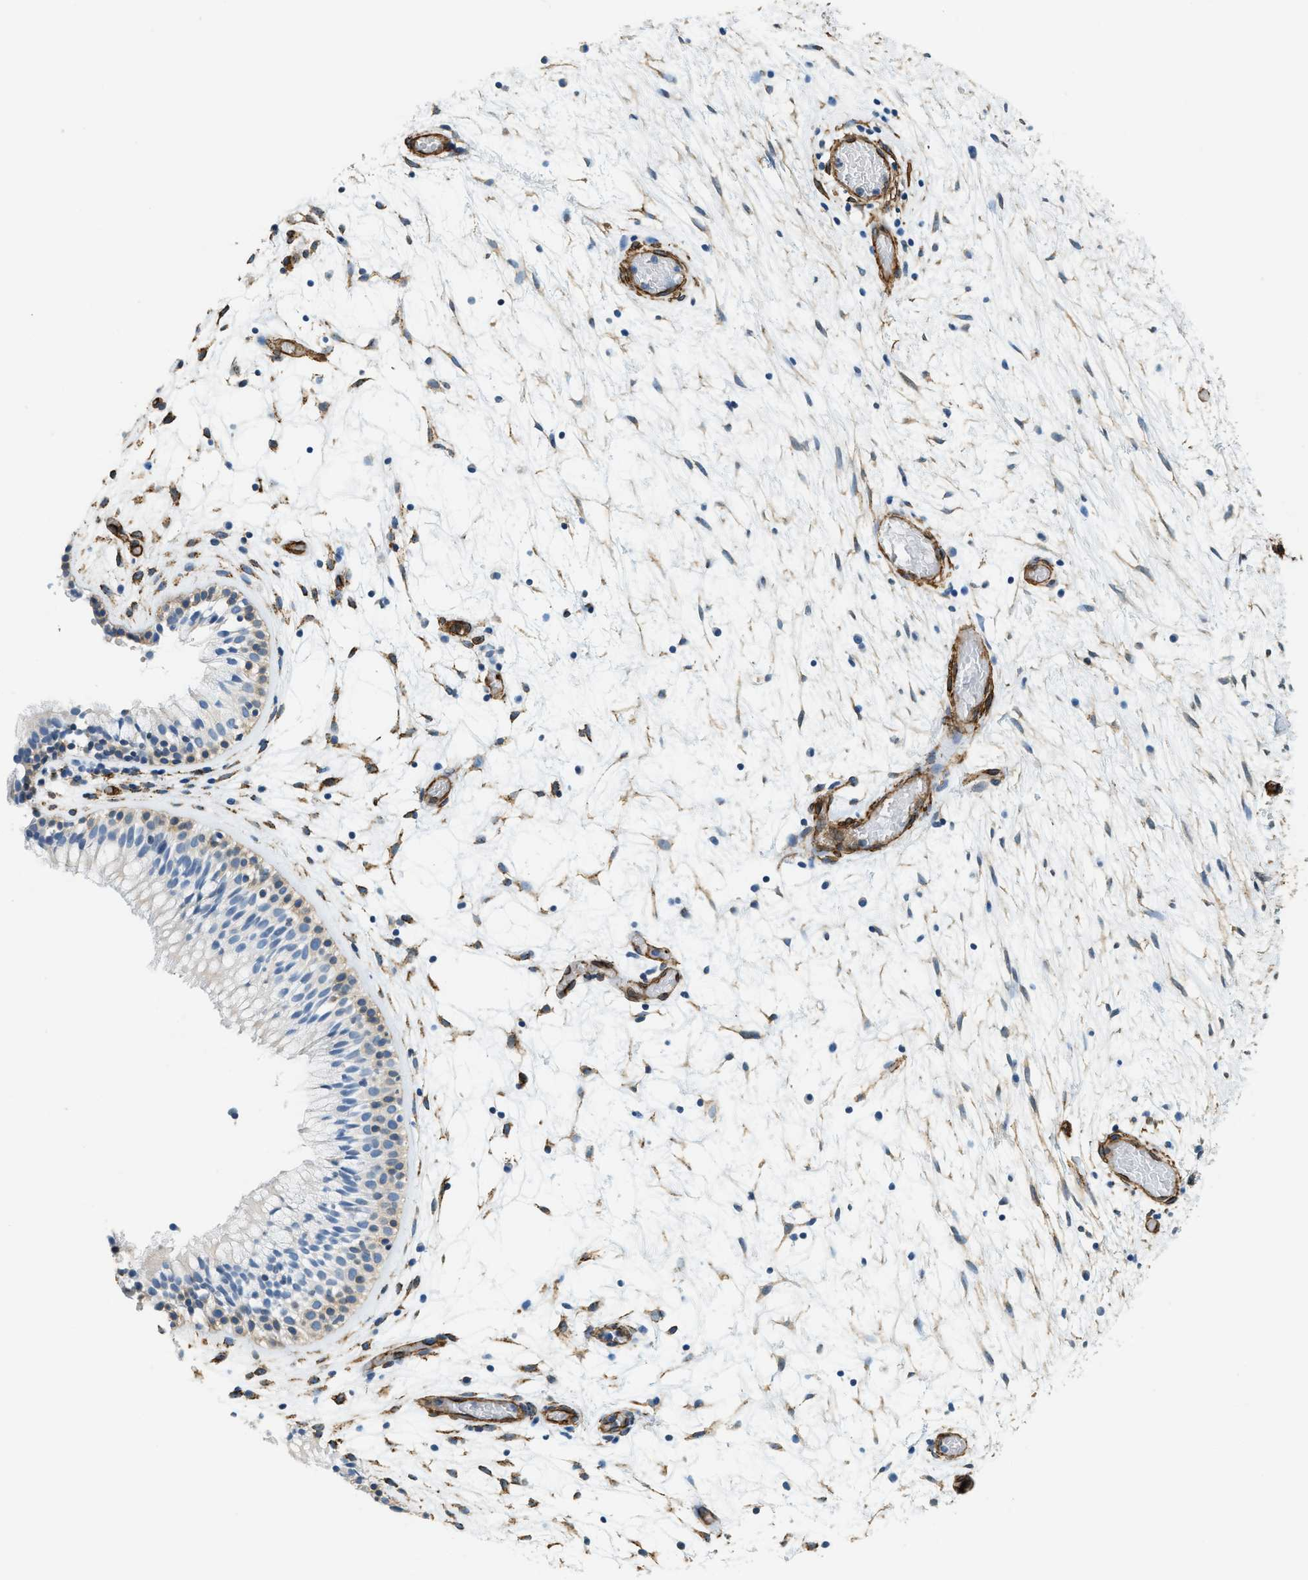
{"staining": {"intensity": "moderate", "quantity": "<25%", "location": "cytoplasmic/membranous"}, "tissue": "nasopharynx", "cell_type": "Respiratory epithelial cells", "image_type": "normal", "snomed": [{"axis": "morphology", "description": "Normal tissue, NOS"}, {"axis": "morphology", "description": "Inflammation, NOS"}, {"axis": "topography", "description": "Nasopharynx"}], "caption": "This photomicrograph displays immunohistochemistry (IHC) staining of benign nasopharynx, with low moderate cytoplasmic/membranous positivity in approximately <25% of respiratory epithelial cells.", "gene": "TMEM43", "patient": {"sex": "male", "age": 48}}